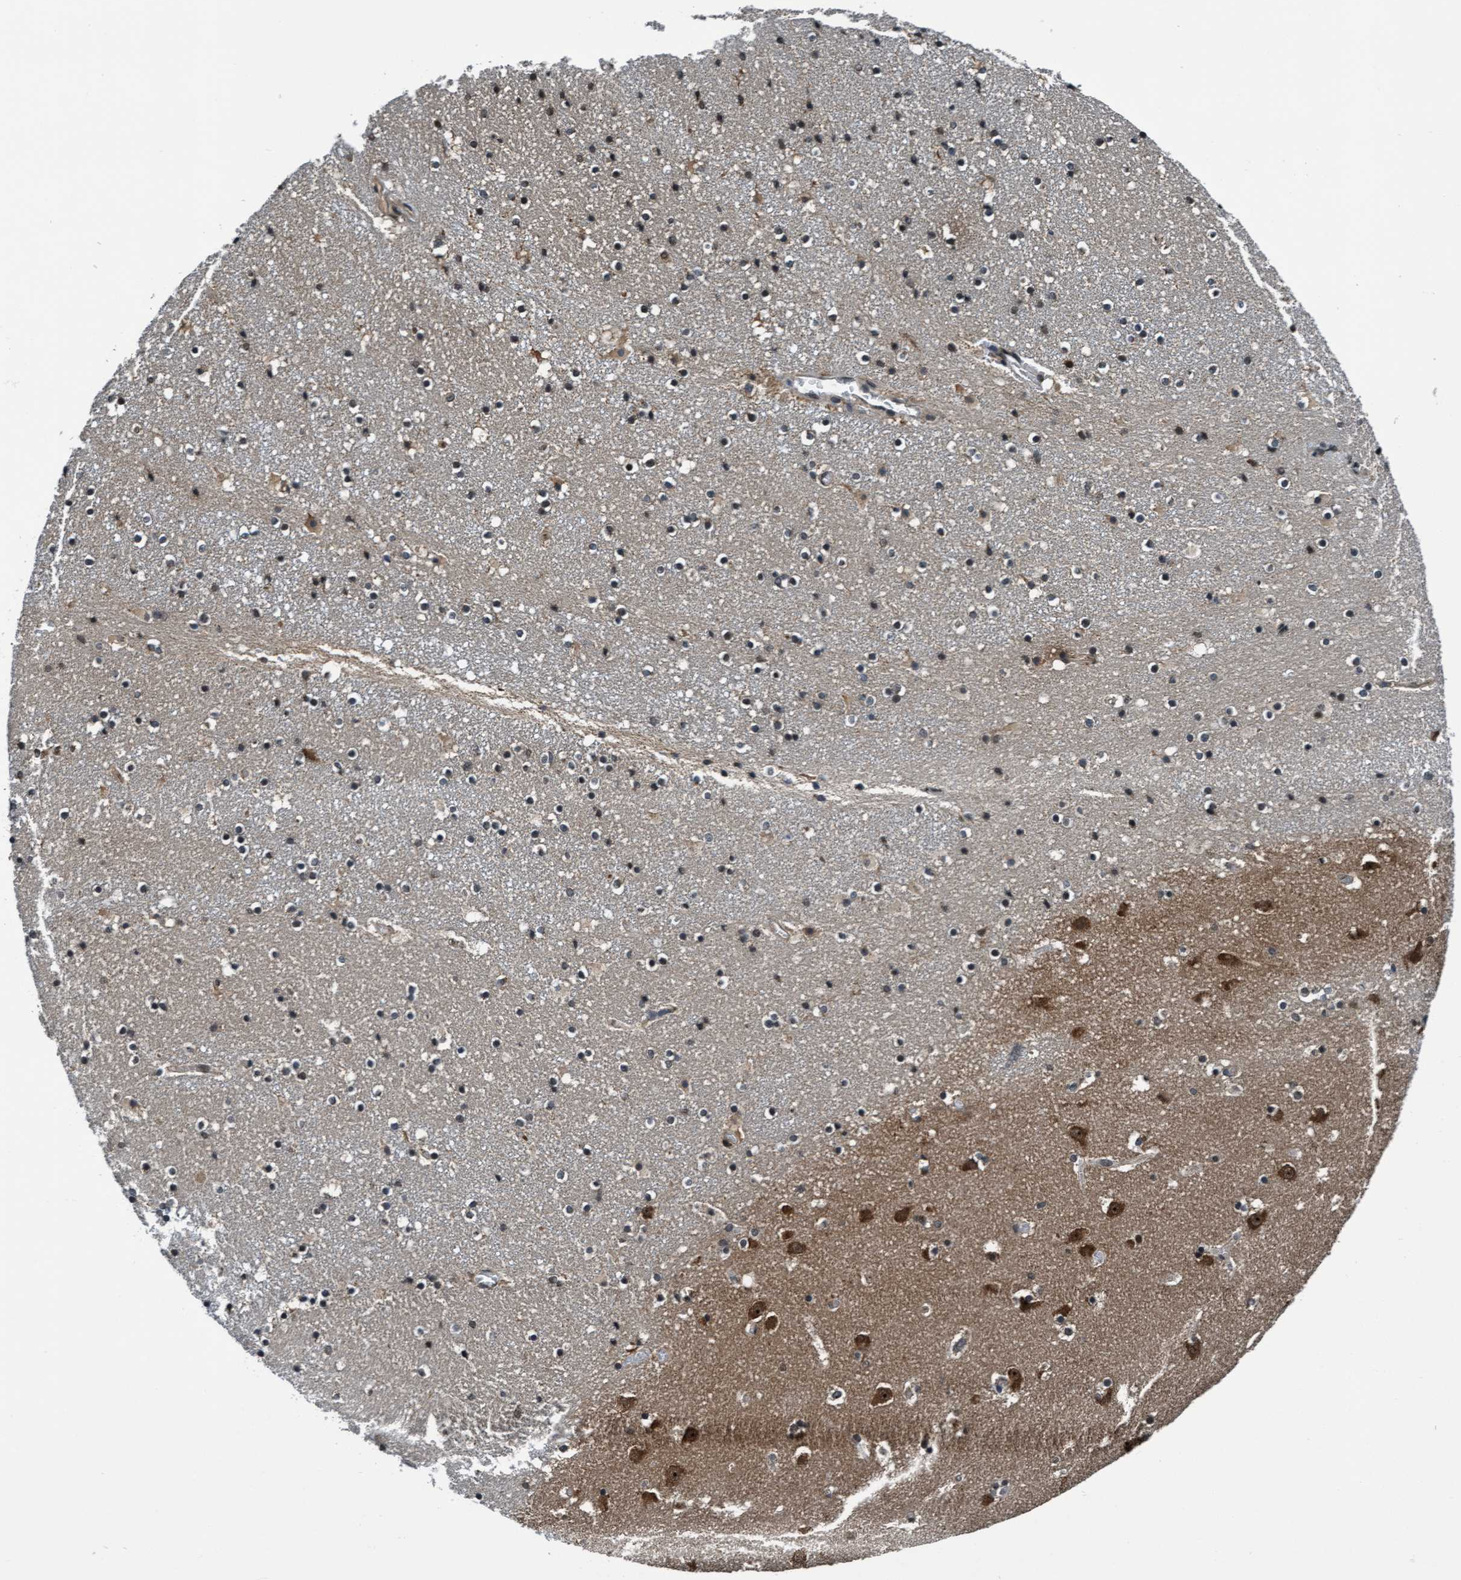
{"staining": {"intensity": "moderate", "quantity": "<25%", "location": "cytoplasmic/membranous,nuclear"}, "tissue": "caudate", "cell_type": "Glial cells", "image_type": "normal", "snomed": [{"axis": "morphology", "description": "Normal tissue, NOS"}, {"axis": "topography", "description": "Lateral ventricle wall"}], "caption": "Moderate cytoplasmic/membranous,nuclear protein staining is appreciated in about <25% of glial cells in caudate.", "gene": "WASF1", "patient": {"sex": "male", "age": 45}}